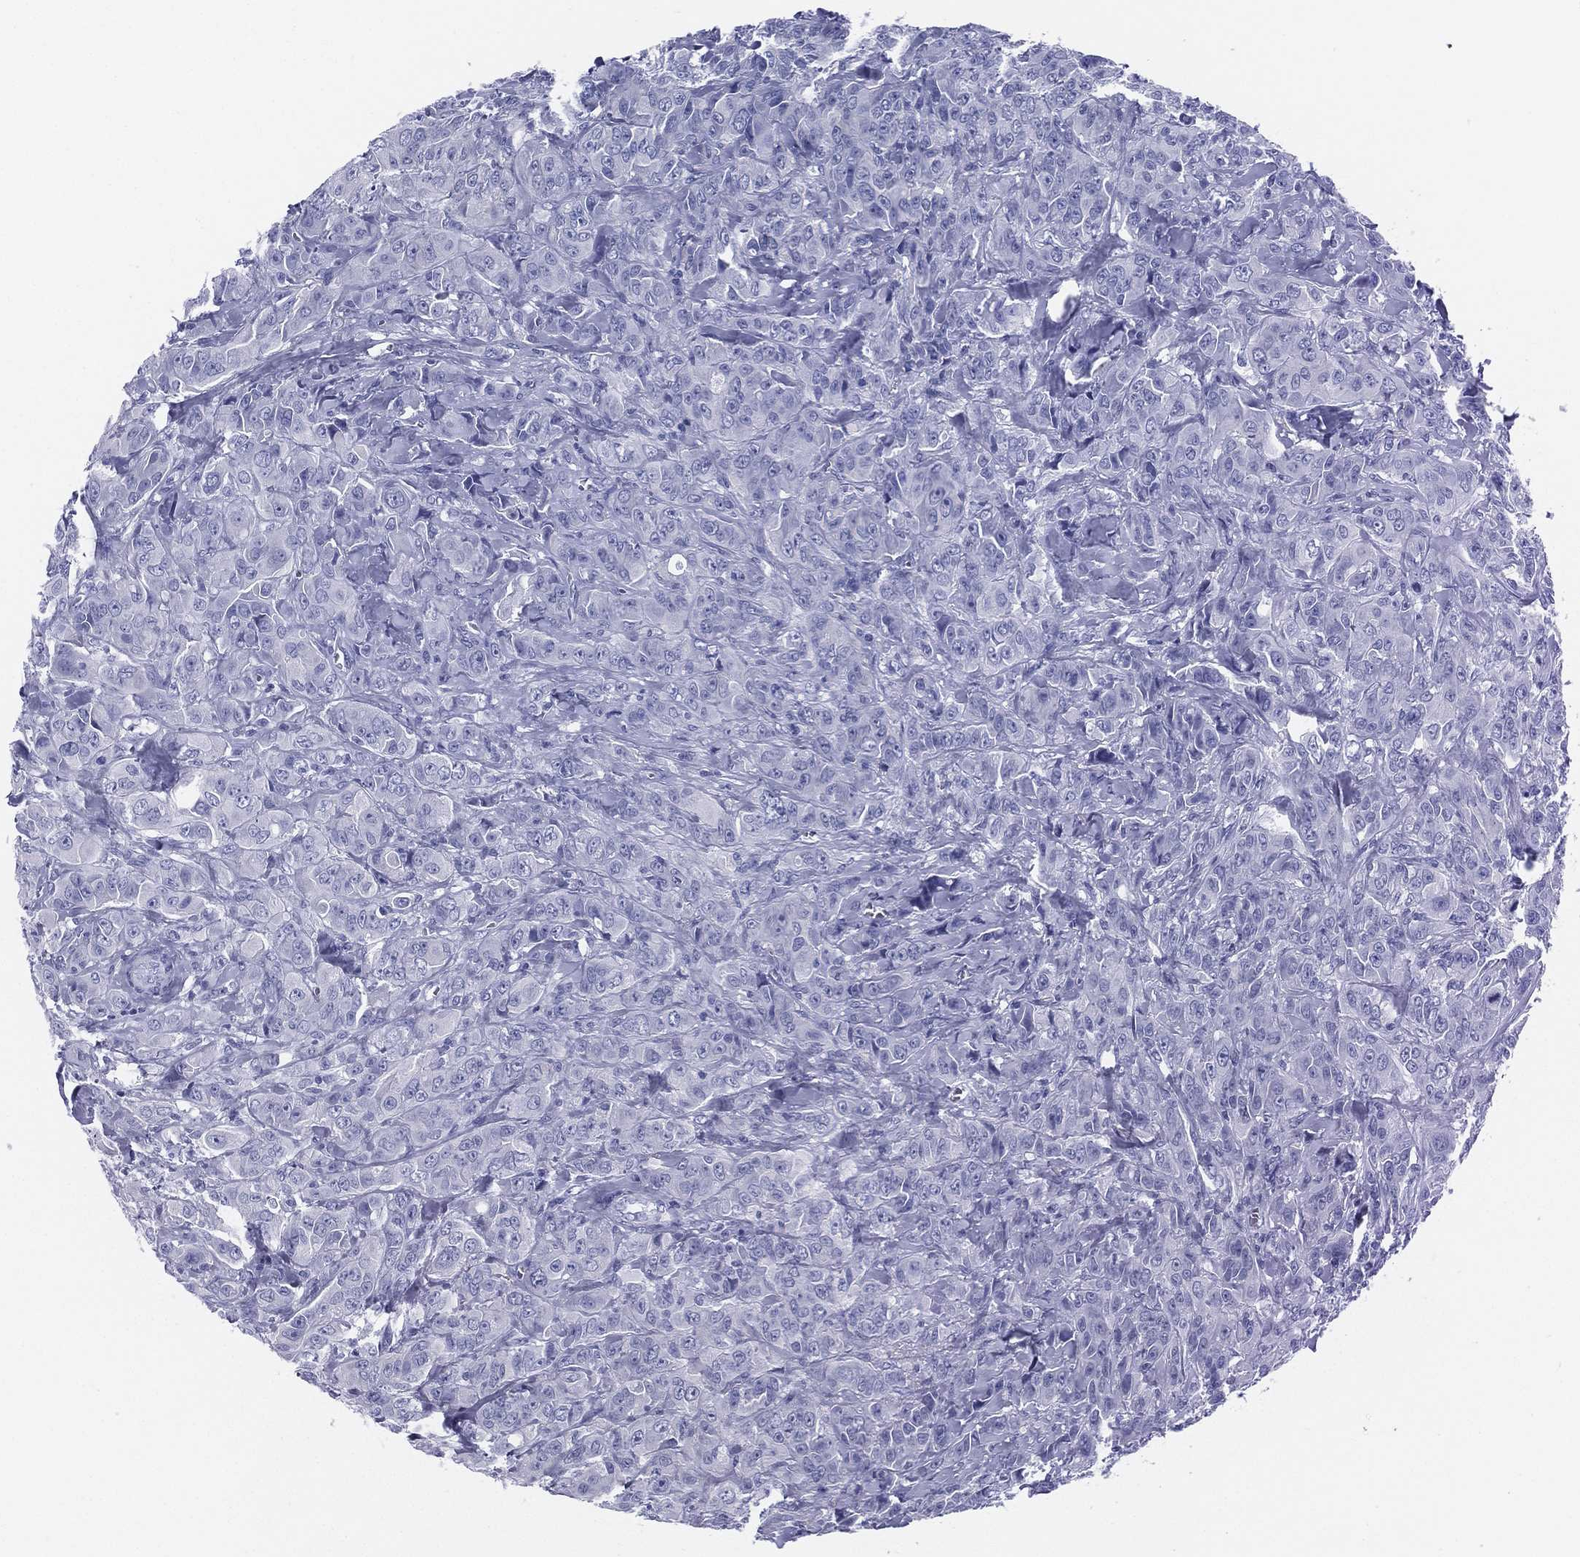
{"staining": {"intensity": "negative", "quantity": "none", "location": "none"}, "tissue": "breast cancer", "cell_type": "Tumor cells", "image_type": "cancer", "snomed": [{"axis": "morphology", "description": "Duct carcinoma"}, {"axis": "topography", "description": "Breast"}], "caption": "Human breast cancer stained for a protein using immunohistochemistry (IHC) displays no positivity in tumor cells.", "gene": "TMEM252", "patient": {"sex": "female", "age": 43}}